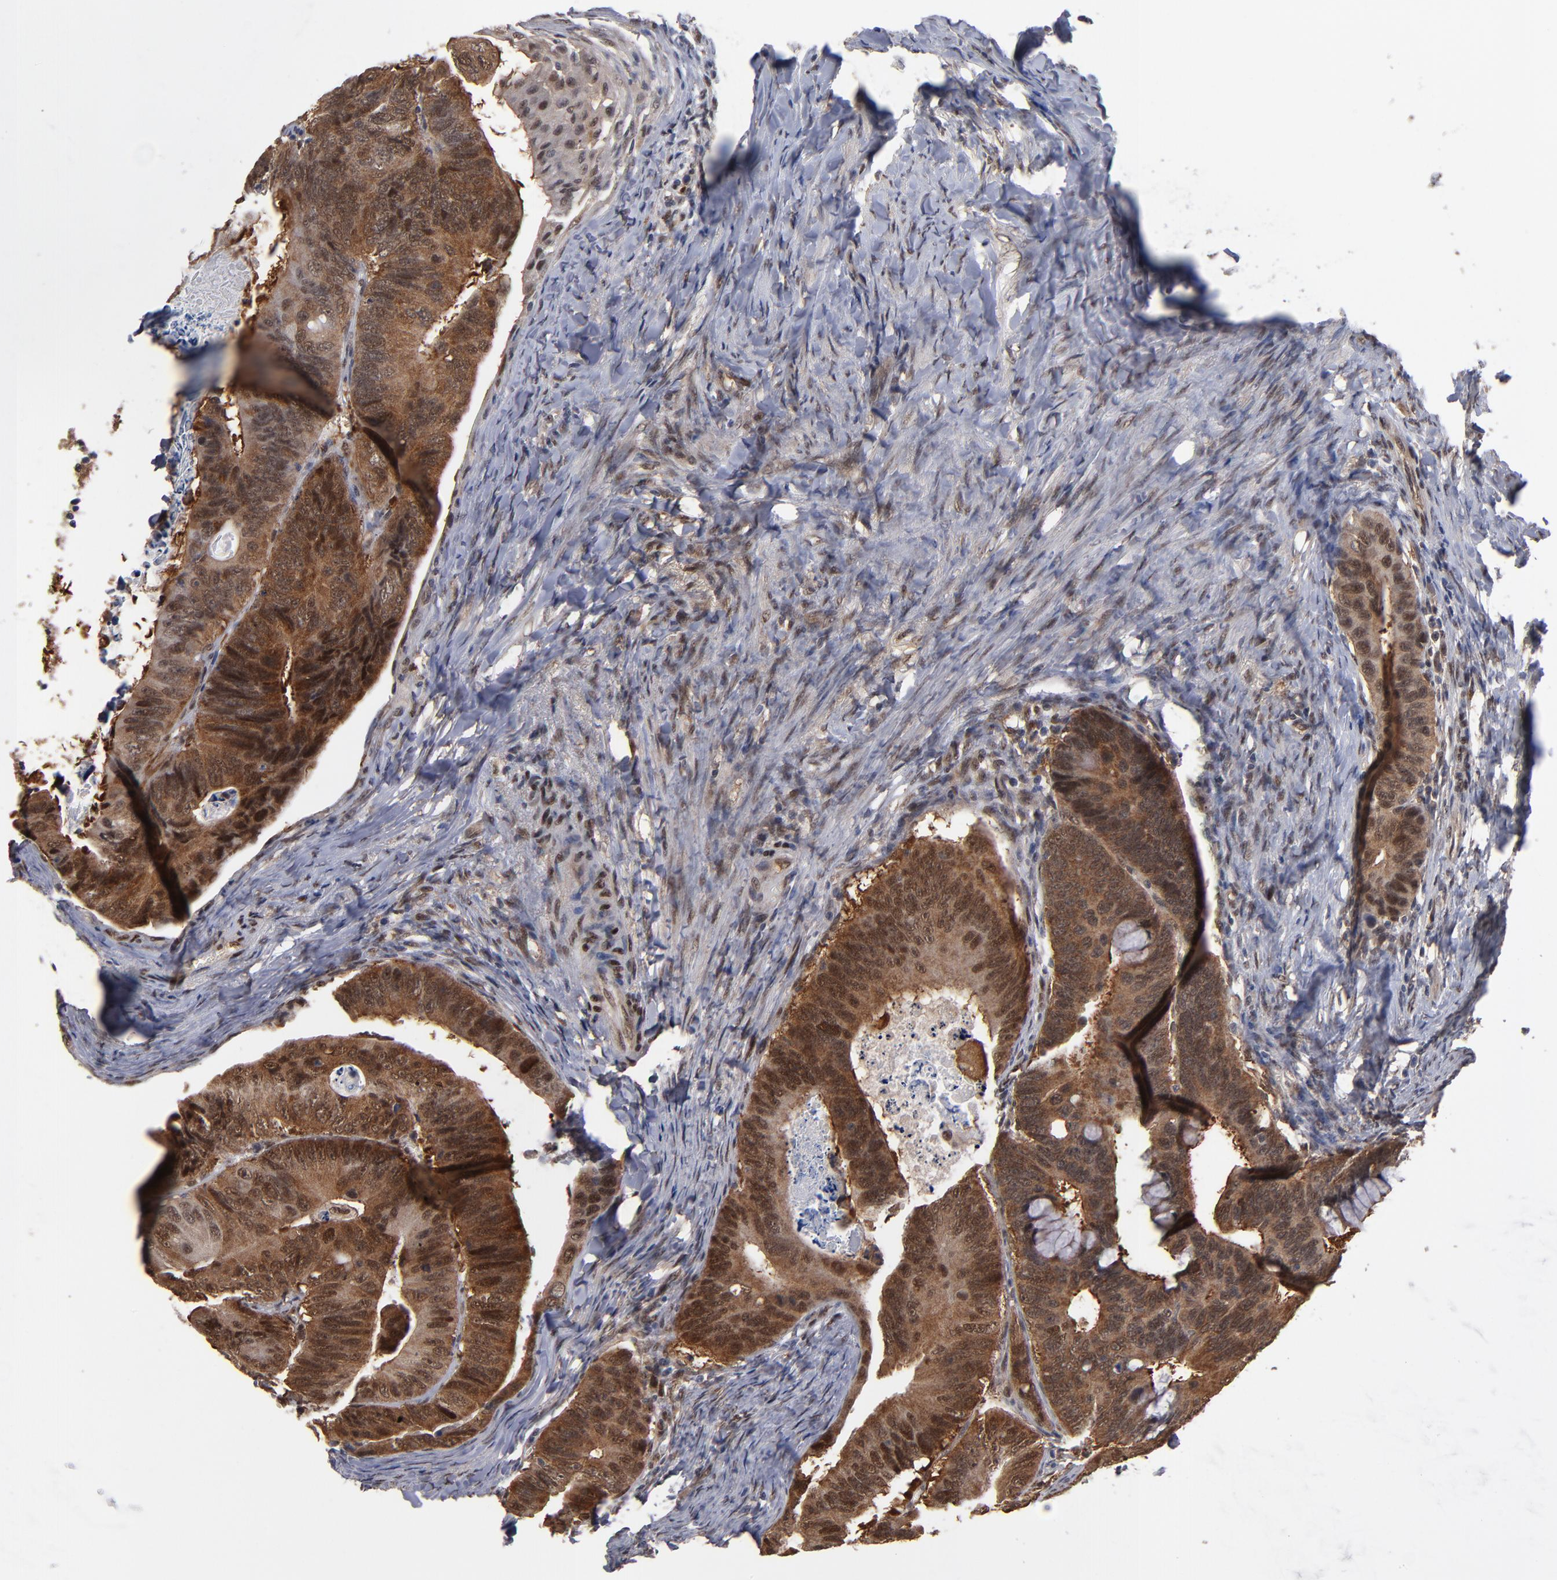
{"staining": {"intensity": "moderate", "quantity": ">75%", "location": "cytoplasmic/membranous,nuclear"}, "tissue": "colorectal cancer", "cell_type": "Tumor cells", "image_type": "cancer", "snomed": [{"axis": "morphology", "description": "Adenocarcinoma, NOS"}, {"axis": "topography", "description": "Colon"}], "caption": "DAB (3,3'-diaminobenzidine) immunohistochemical staining of human colorectal cancer (adenocarcinoma) displays moderate cytoplasmic/membranous and nuclear protein positivity in about >75% of tumor cells. The staining is performed using DAB (3,3'-diaminobenzidine) brown chromogen to label protein expression. The nuclei are counter-stained blue using hematoxylin.", "gene": "HUWE1", "patient": {"sex": "female", "age": 55}}